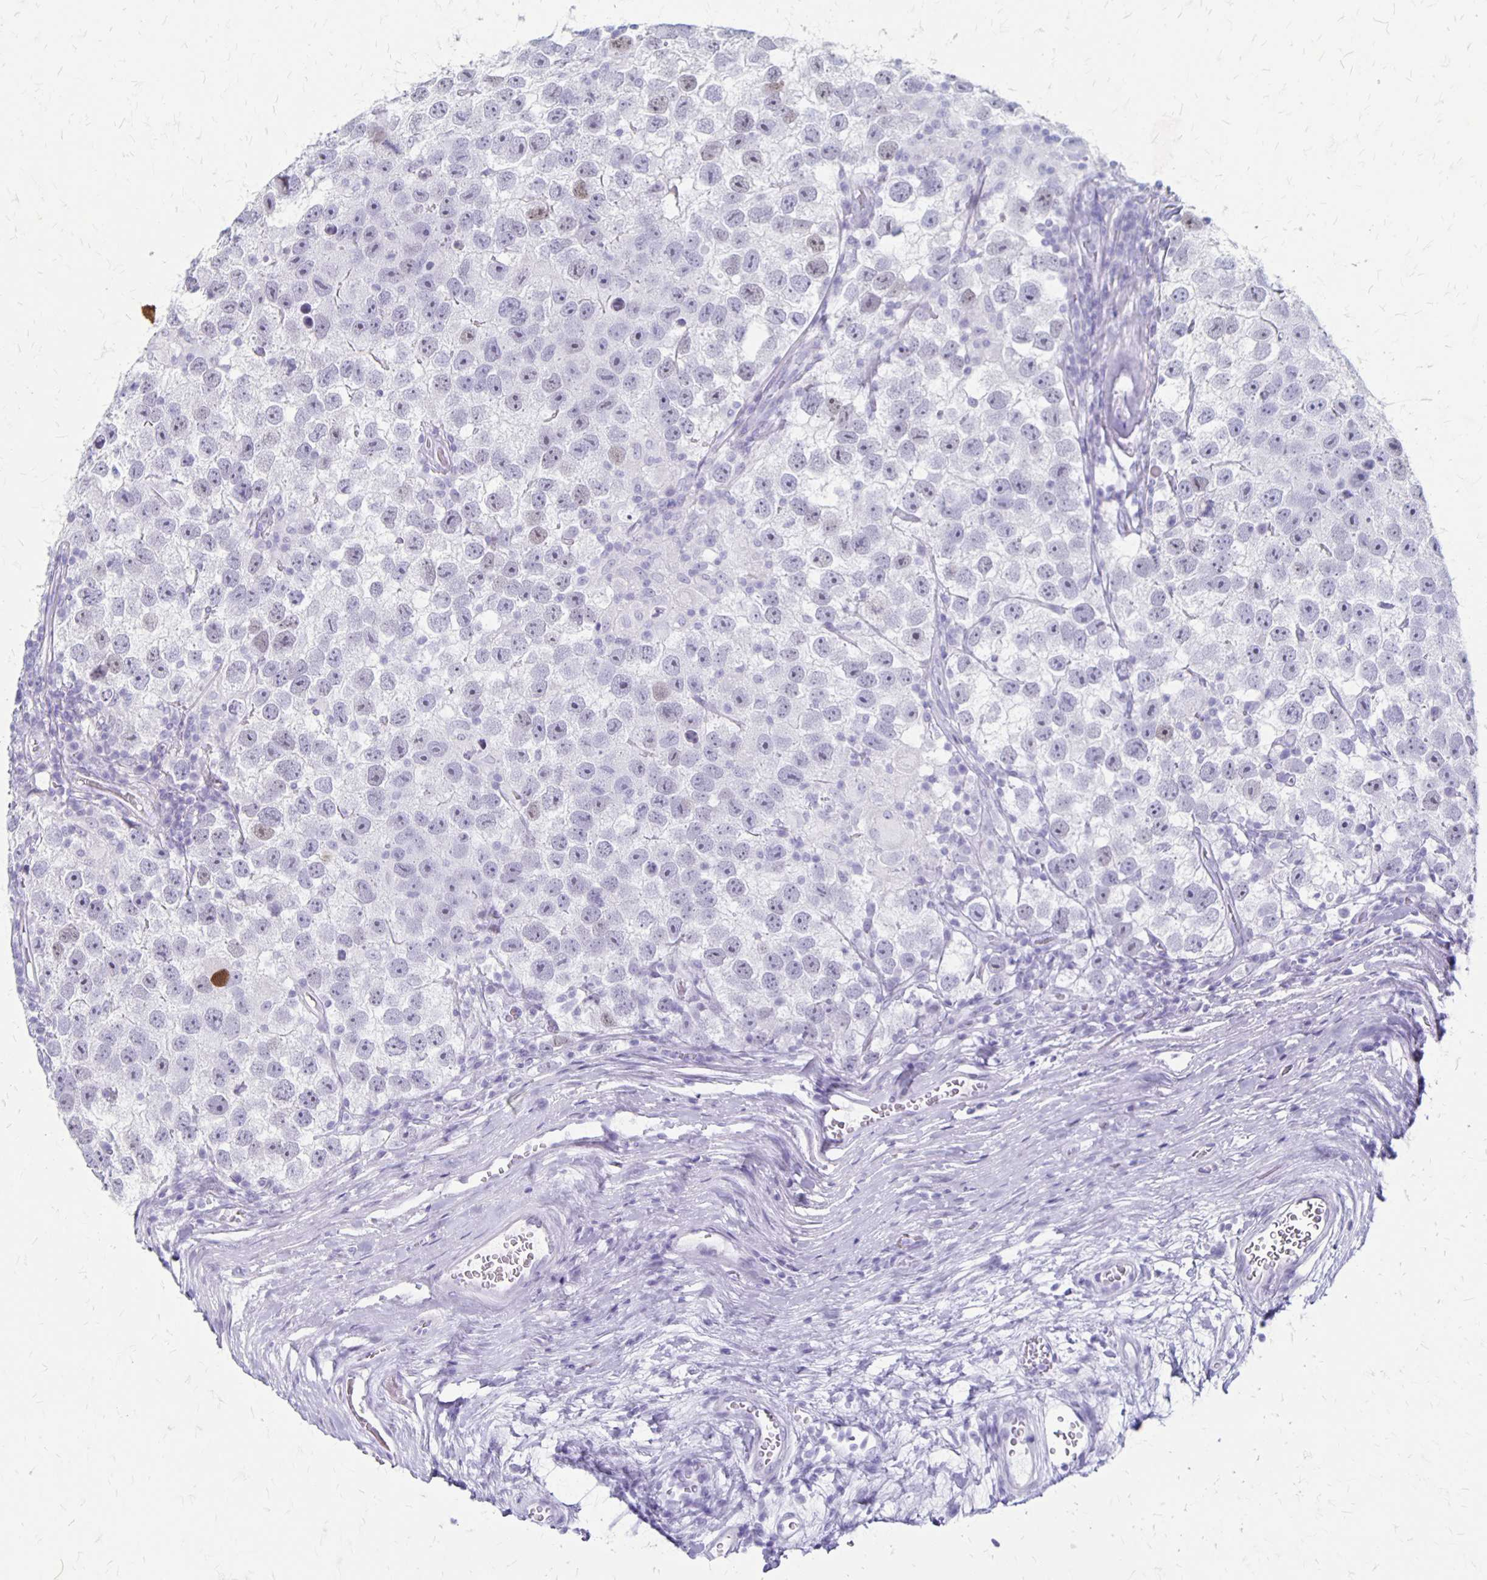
{"staining": {"intensity": "negative", "quantity": "none", "location": "none"}, "tissue": "testis cancer", "cell_type": "Tumor cells", "image_type": "cancer", "snomed": [{"axis": "morphology", "description": "Seminoma, NOS"}, {"axis": "topography", "description": "Testis"}], "caption": "The micrograph displays no staining of tumor cells in seminoma (testis). The staining was performed using DAB to visualize the protein expression in brown, while the nuclei were stained in blue with hematoxylin (Magnification: 20x).", "gene": "MAGEC2", "patient": {"sex": "male", "age": 26}}